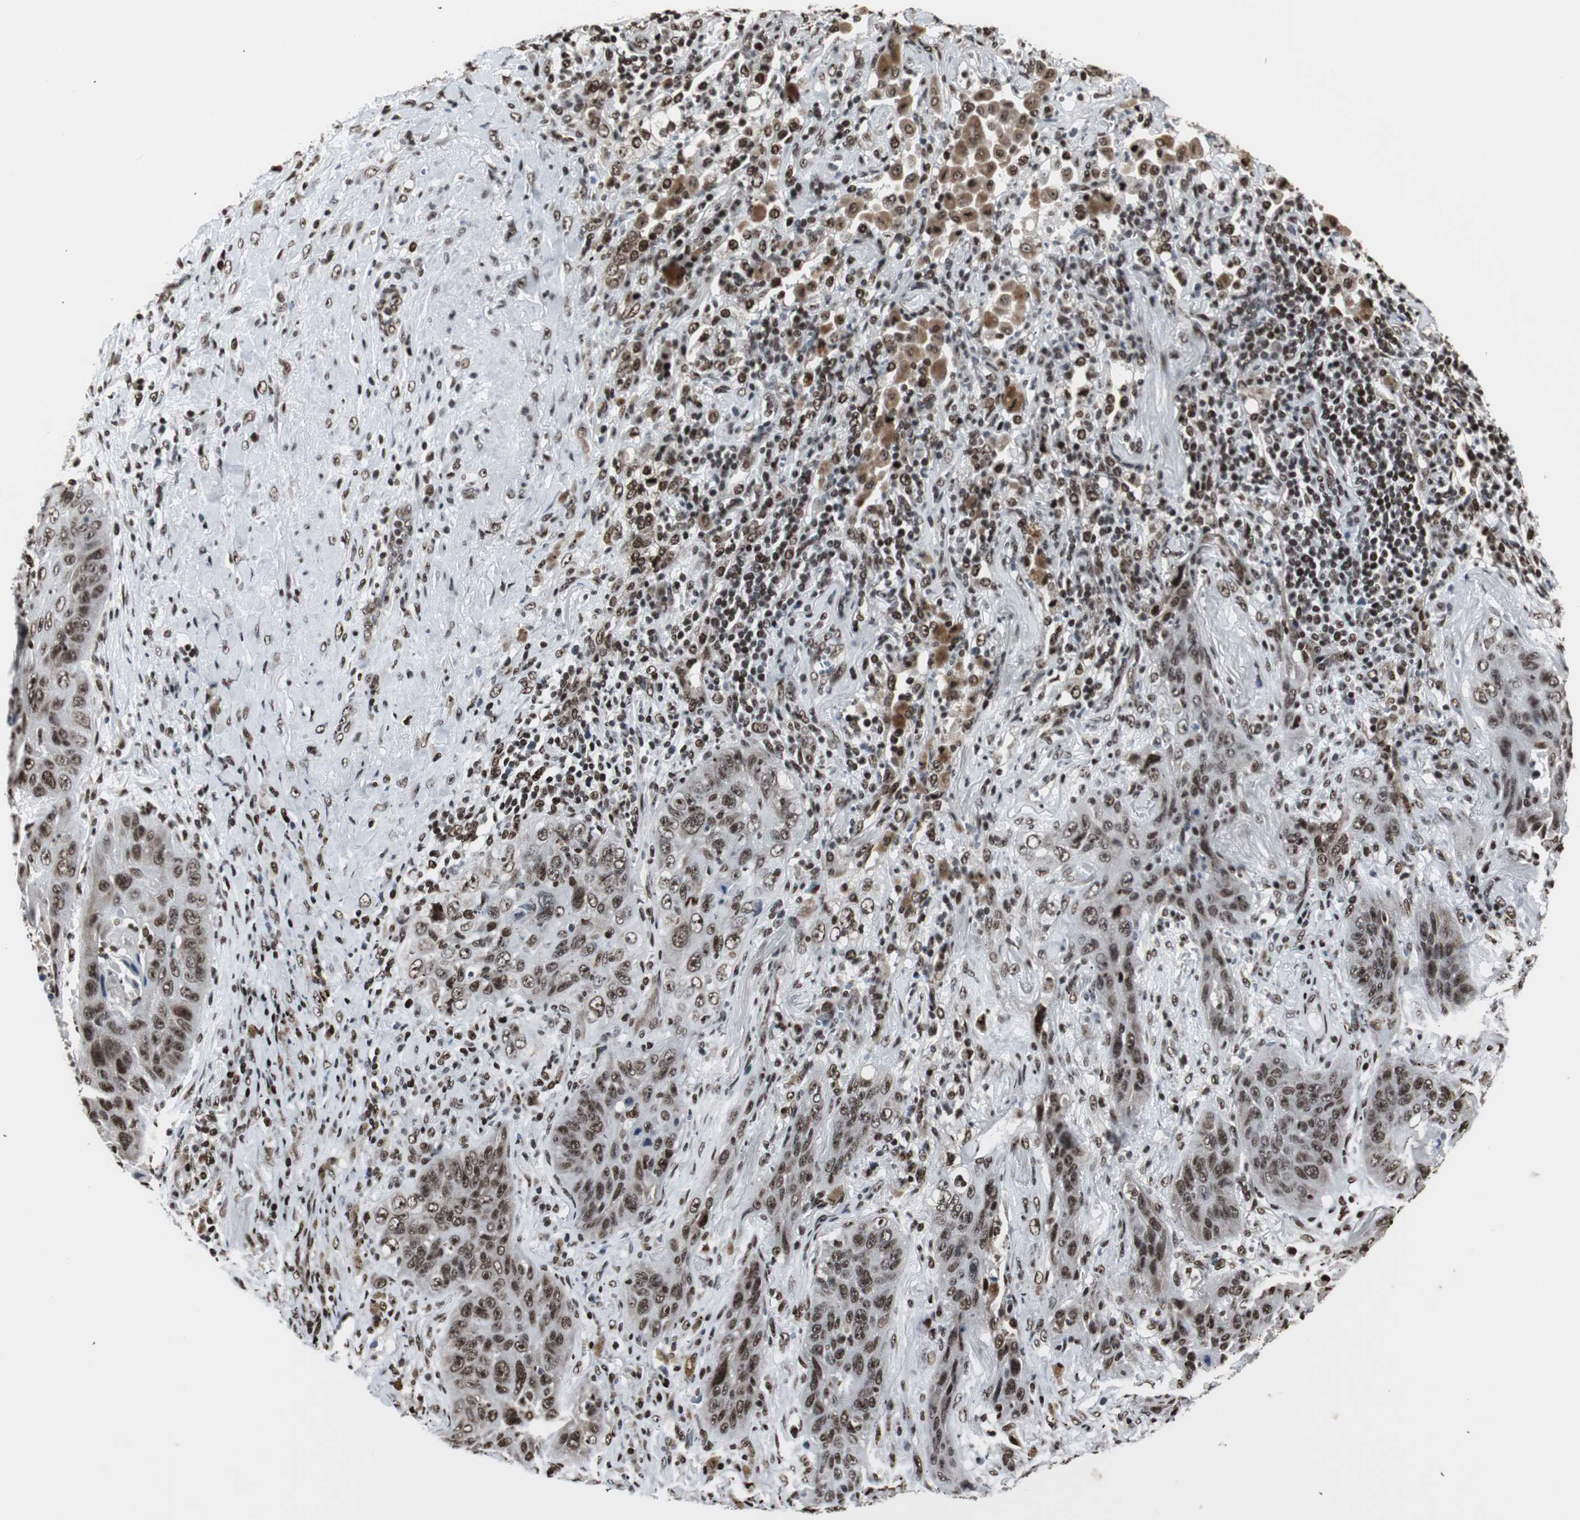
{"staining": {"intensity": "moderate", "quantity": ">75%", "location": "nuclear"}, "tissue": "lung cancer", "cell_type": "Tumor cells", "image_type": "cancer", "snomed": [{"axis": "morphology", "description": "Squamous cell carcinoma, NOS"}, {"axis": "topography", "description": "Lung"}], "caption": "The immunohistochemical stain labels moderate nuclear expression in tumor cells of lung cancer (squamous cell carcinoma) tissue.", "gene": "PARN", "patient": {"sex": "female", "age": 67}}